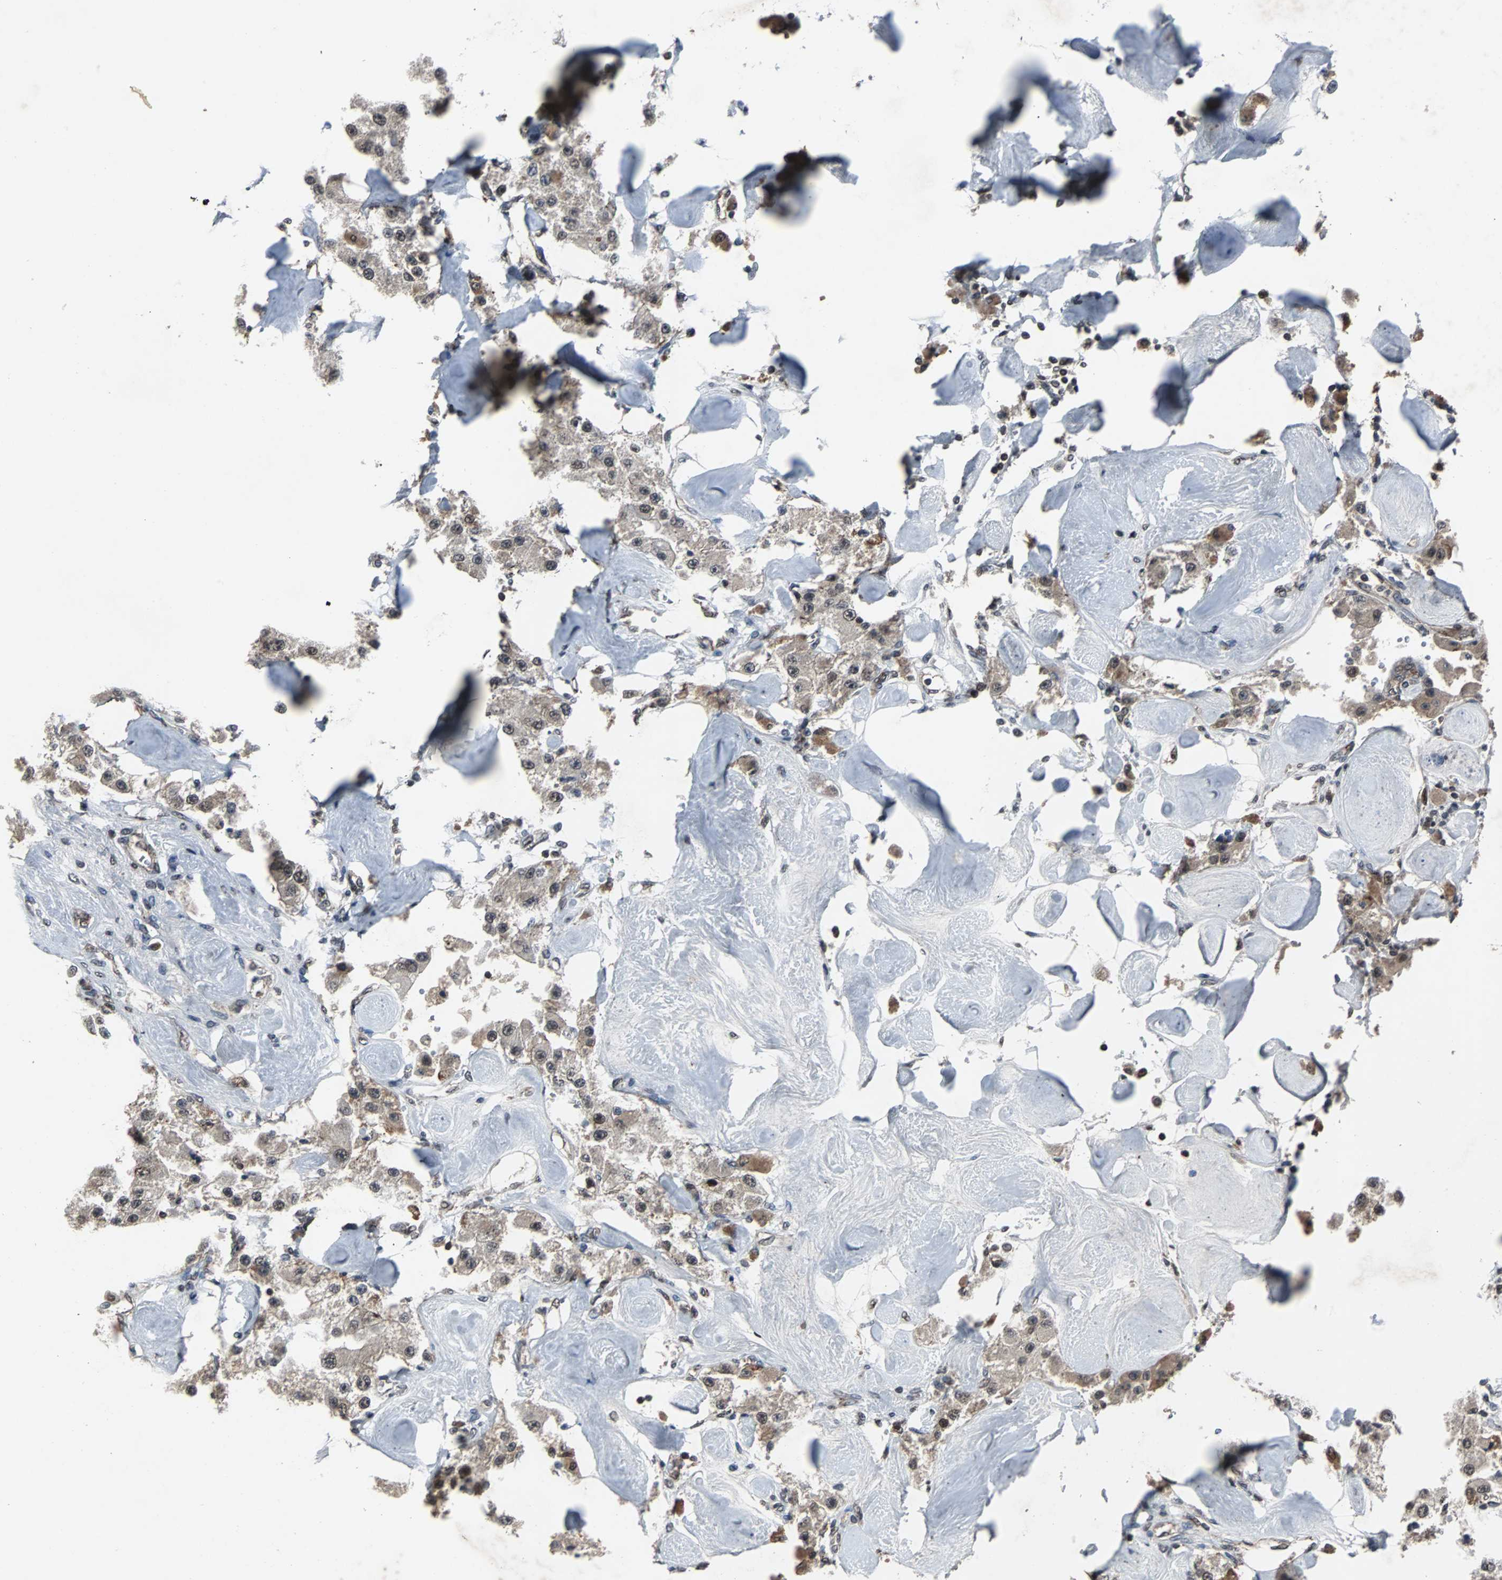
{"staining": {"intensity": "weak", "quantity": ">75%", "location": "cytoplasmic/membranous"}, "tissue": "carcinoid", "cell_type": "Tumor cells", "image_type": "cancer", "snomed": [{"axis": "morphology", "description": "Carcinoid, malignant, NOS"}, {"axis": "topography", "description": "Pancreas"}], "caption": "DAB immunohistochemical staining of human carcinoid (malignant) exhibits weak cytoplasmic/membranous protein staining in approximately >75% of tumor cells.", "gene": "LSR", "patient": {"sex": "male", "age": 41}}